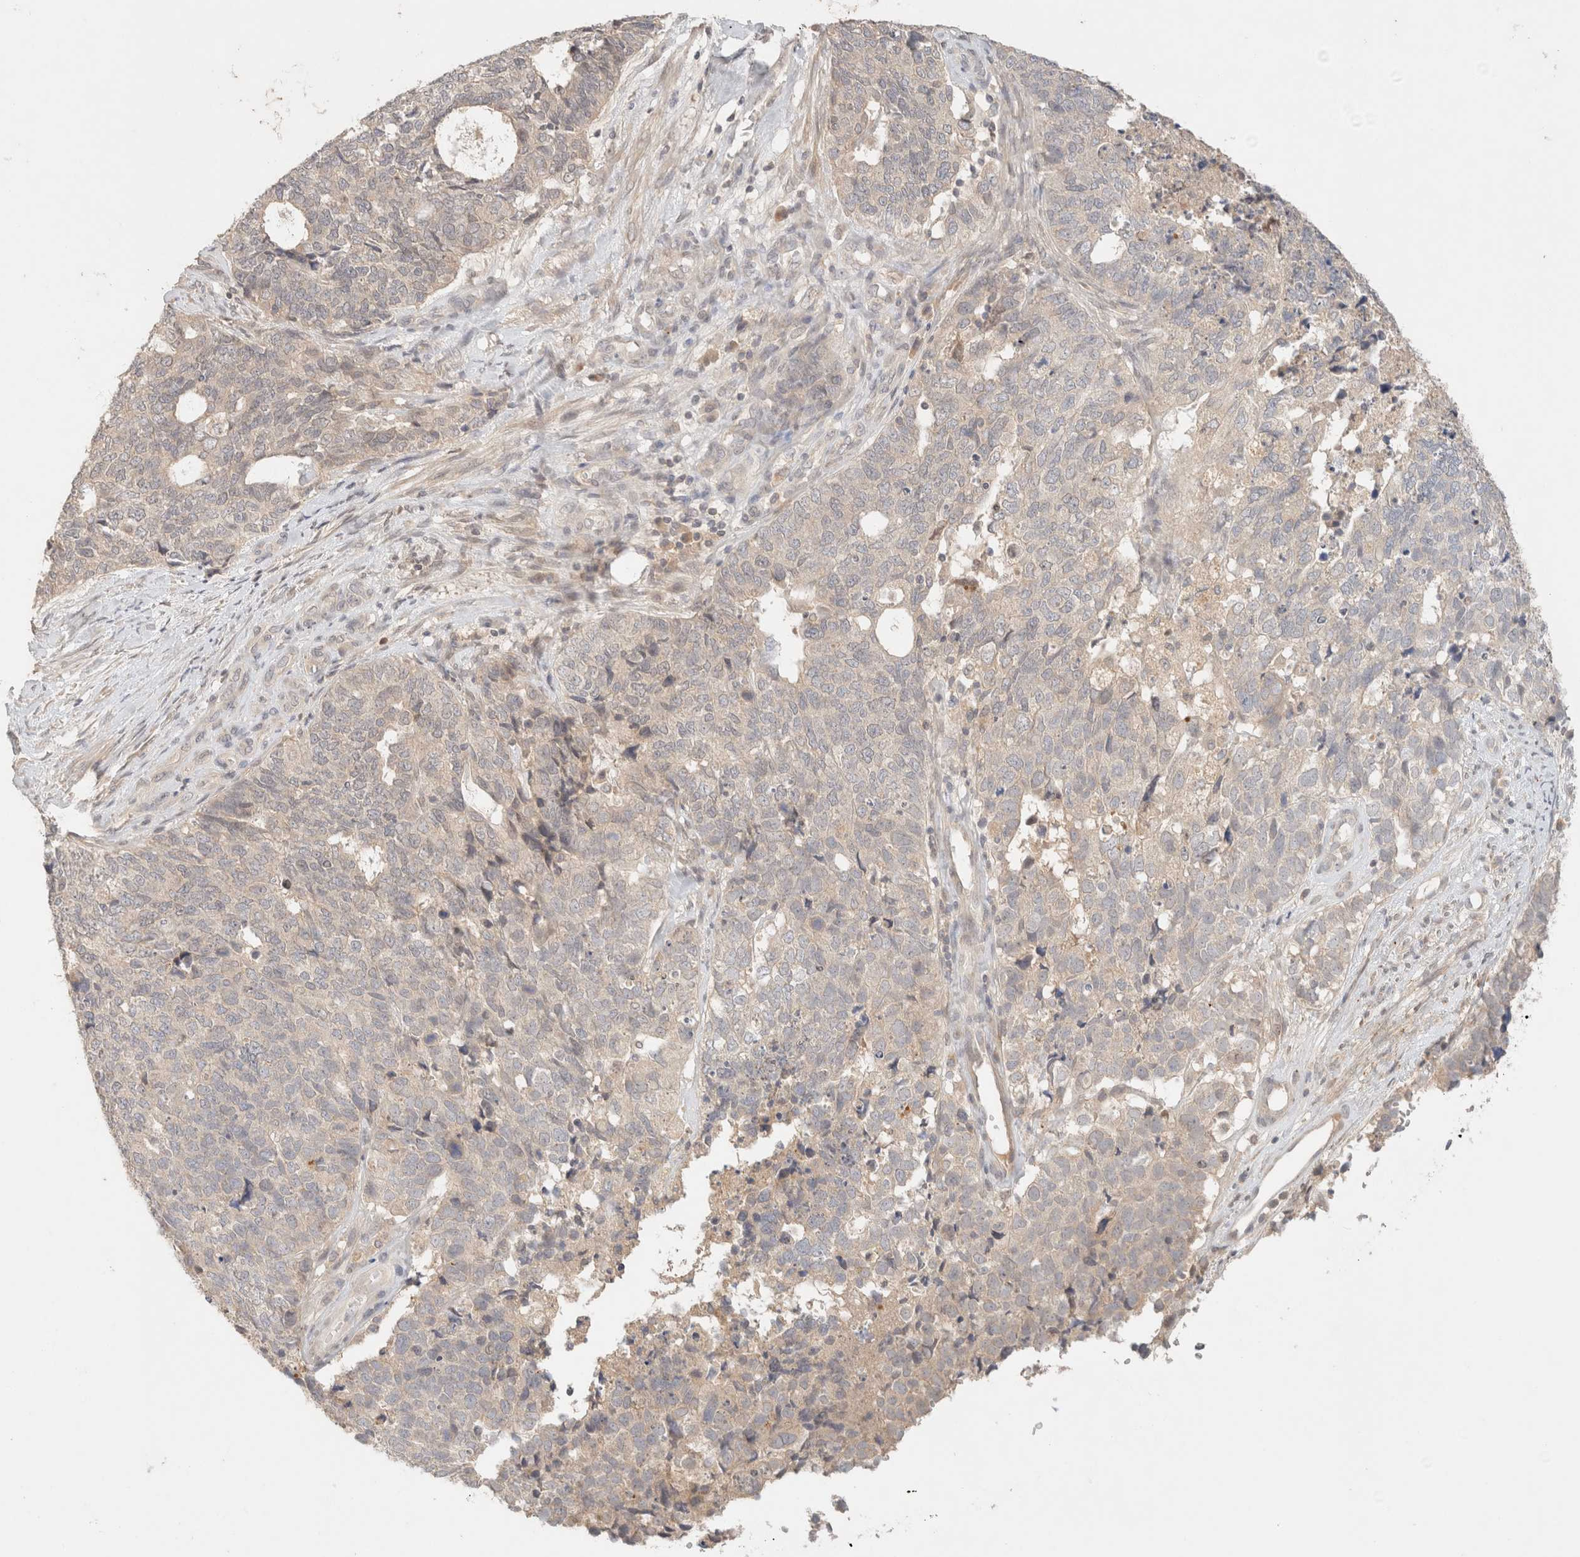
{"staining": {"intensity": "negative", "quantity": "none", "location": "none"}, "tissue": "cervical cancer", "cell_type": "Tumor cells", "image_type": "cancer", "snomed": [{"axis": "morphology", "description": "Squamous cell carcinoma, NOS"}, {"axis": "topography", "description": "Cervix"}], "caption": "A histopathology image of human cervical cancer is negative for staining in tumor cells.", "gene": "SARM1", "patient": {"sex": "female", "age": 63}}